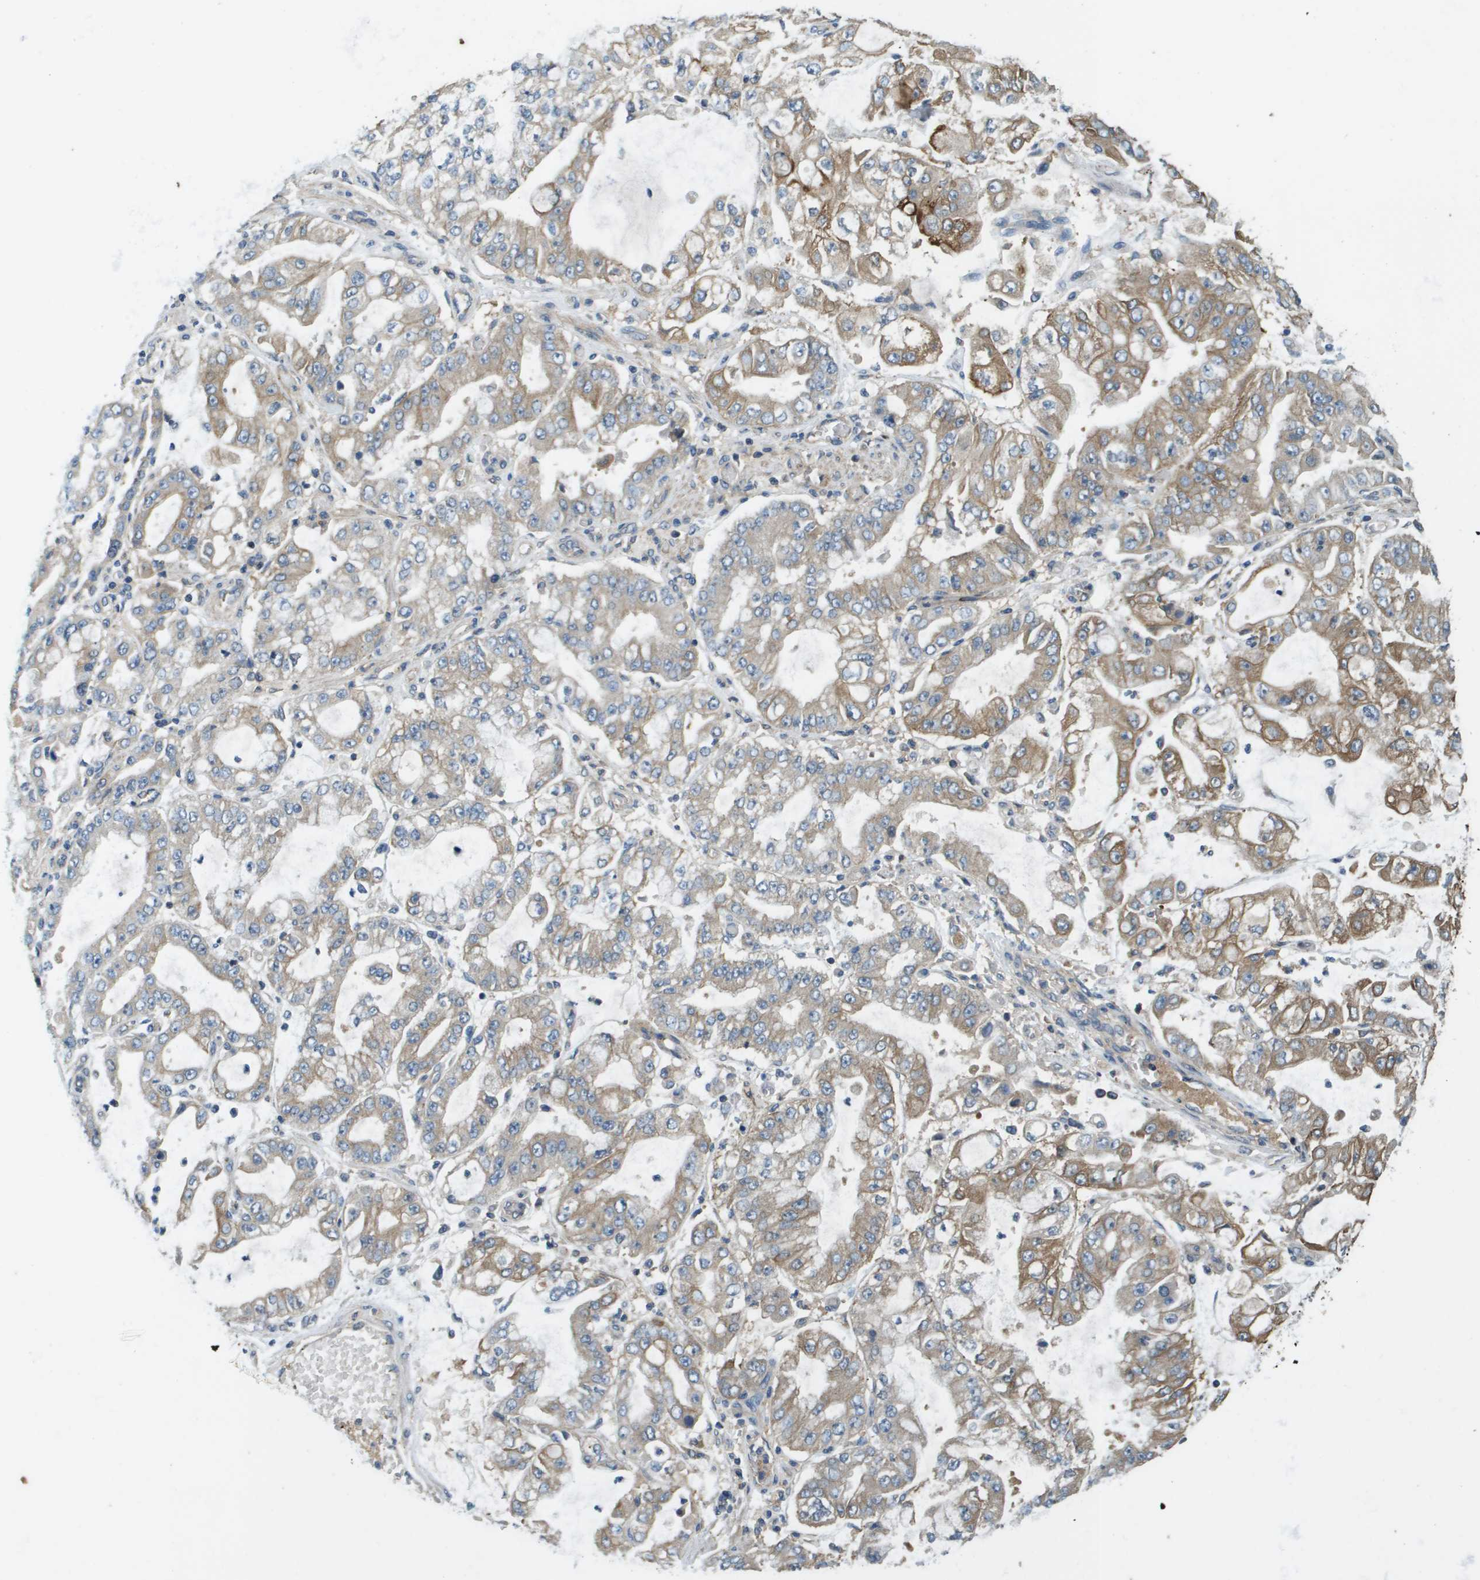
{"staining": {"intensity": "moderate", "quantity": "<25%", "location": "cytoplasmic/membranous"}, "tissue": "stomach cancer", "cell_type": "Tumor cells", "image_type": "cancer", "snomed": [{"axis": "morphology", "description": "Adenocarcinoma, NOS"}, {"axis": "topography", "description": "Stomach"}], "caption": "DAB (3,3'-diaminobenzidine) immunohistochemical staining of human adenocarcinoma (stomach) demonstrates moderate cytoplasmic/membranous protein positivity in about <25% of tumor cells.", "gene": "KRT23", "patient": {"sex": "male", "age": 76}}